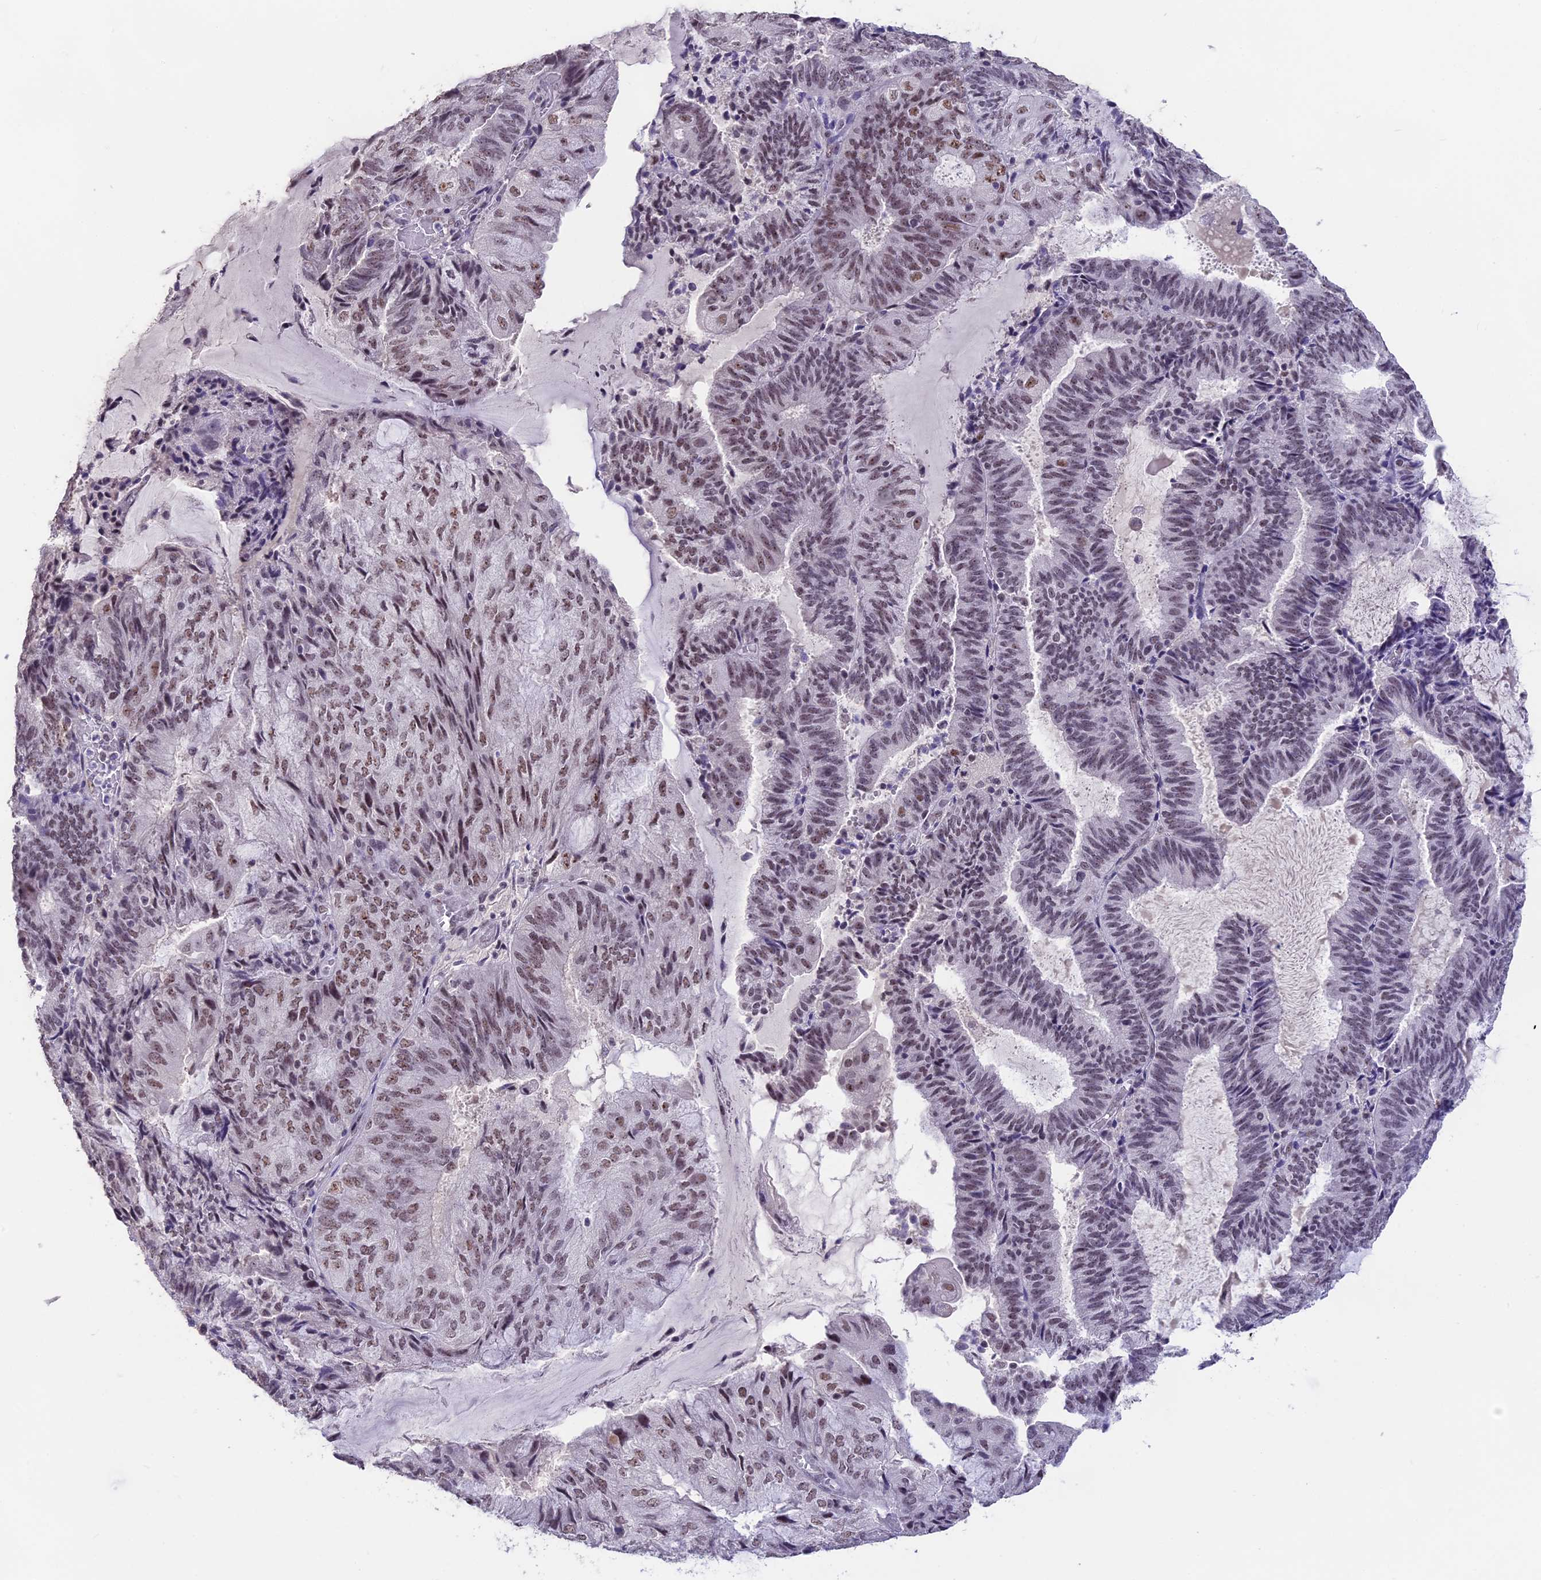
{"staining": {"intensity": "moderate", "quantity": "25%-75%", "location": "nuclear"}, "tissue": "endometrial cancer", "cell_type": "Tumor cells", "image_type": "cancer", "snomed": [{"axis": "morphology", "description": "Adenocarcinoma, NOS"}, {"axis": "topography", "description": "Endometrium"}], "caption": "Moderate nuclear staining for a protein is present in approximately 25%-75% of tumor cells of endometrial adenocarcinoma using immunohistochemistry (IHC).", "gene": "SETD2", "patient": {"sex": "female", "age": 81}}